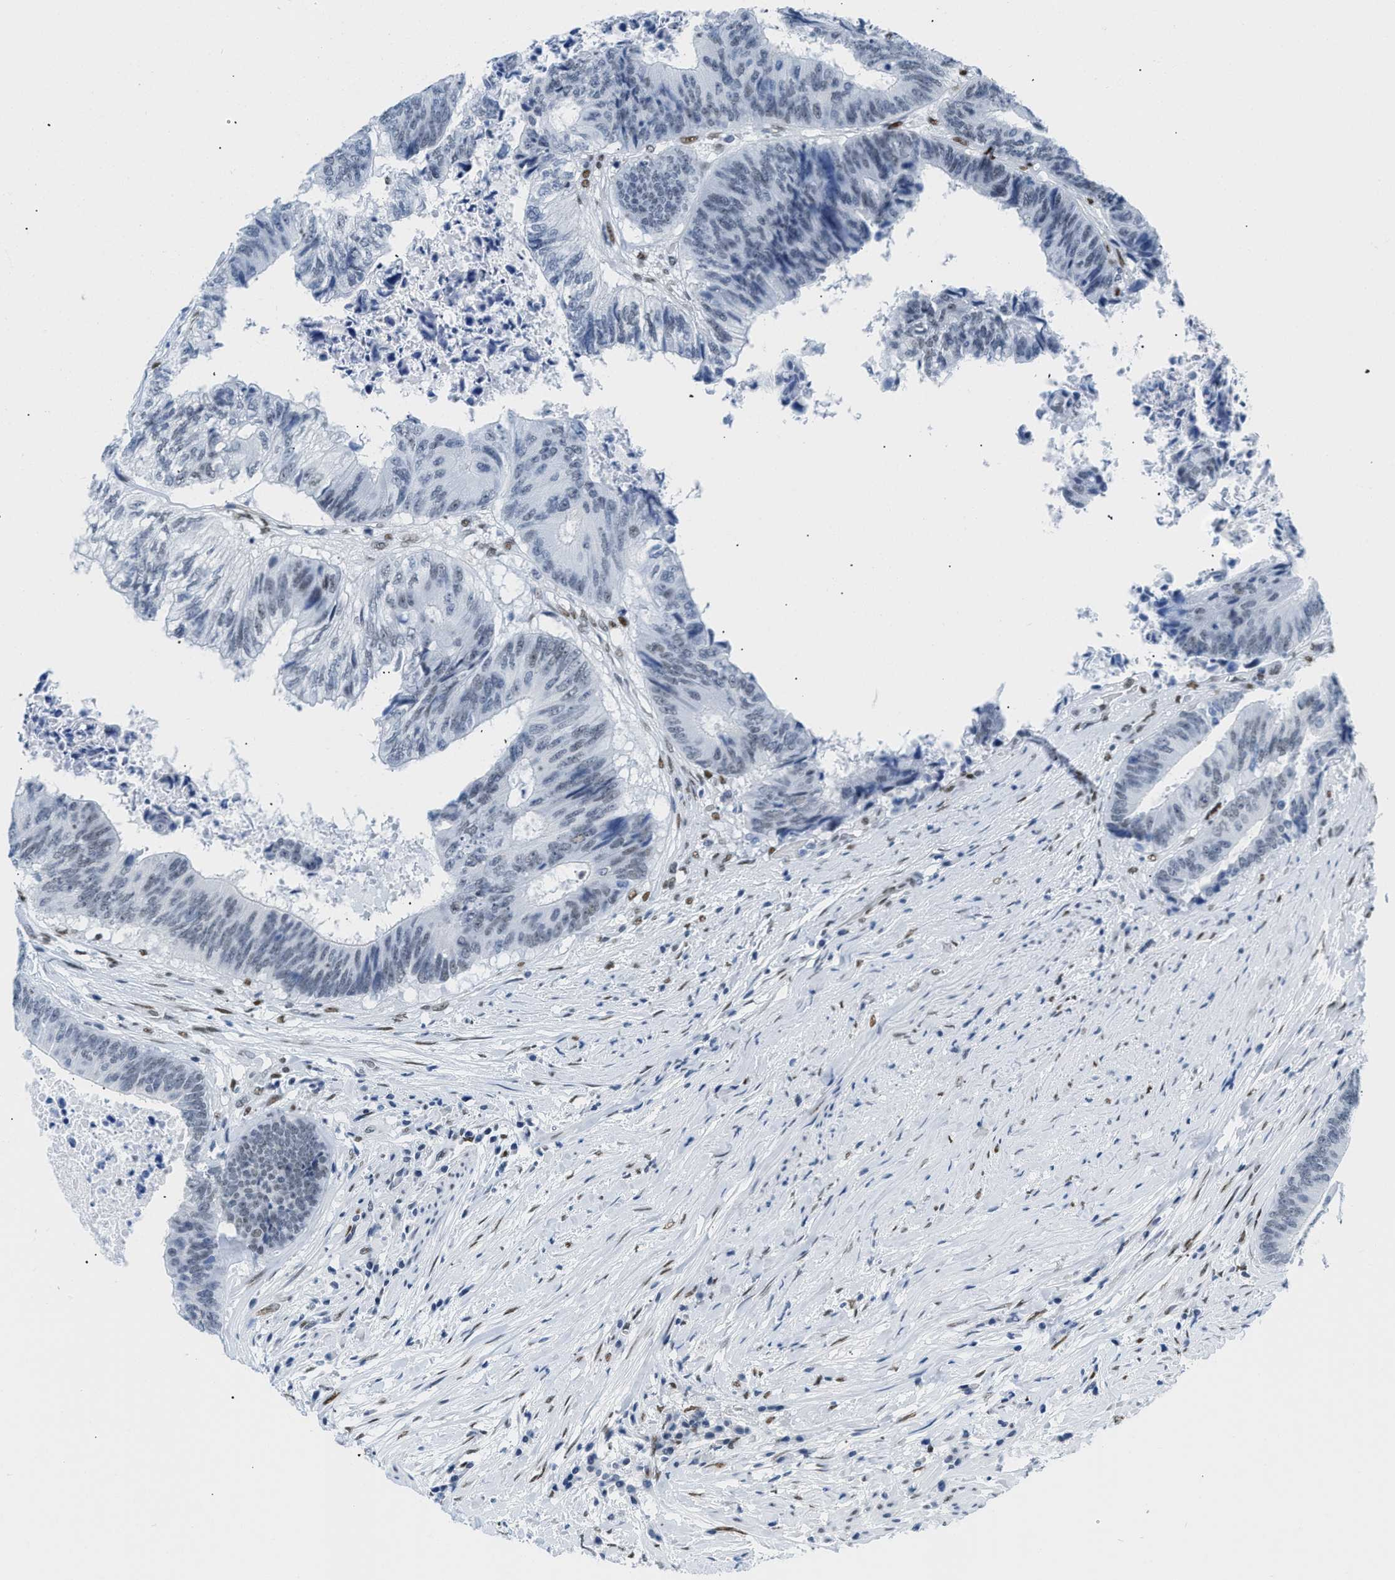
{"staining": {"intensity": "weak", "quantity": "<25%", "location": "nuclear"}, "tissue": "colorectal cancer", "cell_type": "Tumor cells", "image_type": "cancer", "snomed": [{"axis": "morphology", "description": "Adenocarcinoma, NOS"}, {"axis": "topography", "description": "Rectum"}], "caption": "An image of adenocarcinoma (colorectal) stained for a protein reveals no brown staining in tumor cells. Brightfield microscopy of immunohistochemistry (IHC) stained with DAB (3,3'-diaminobenzidine) (brown) and hematoxylin (blue), captured at high magnification.", "gene": "CTBP1", "patient": {"sex": "male", "age": 72}}